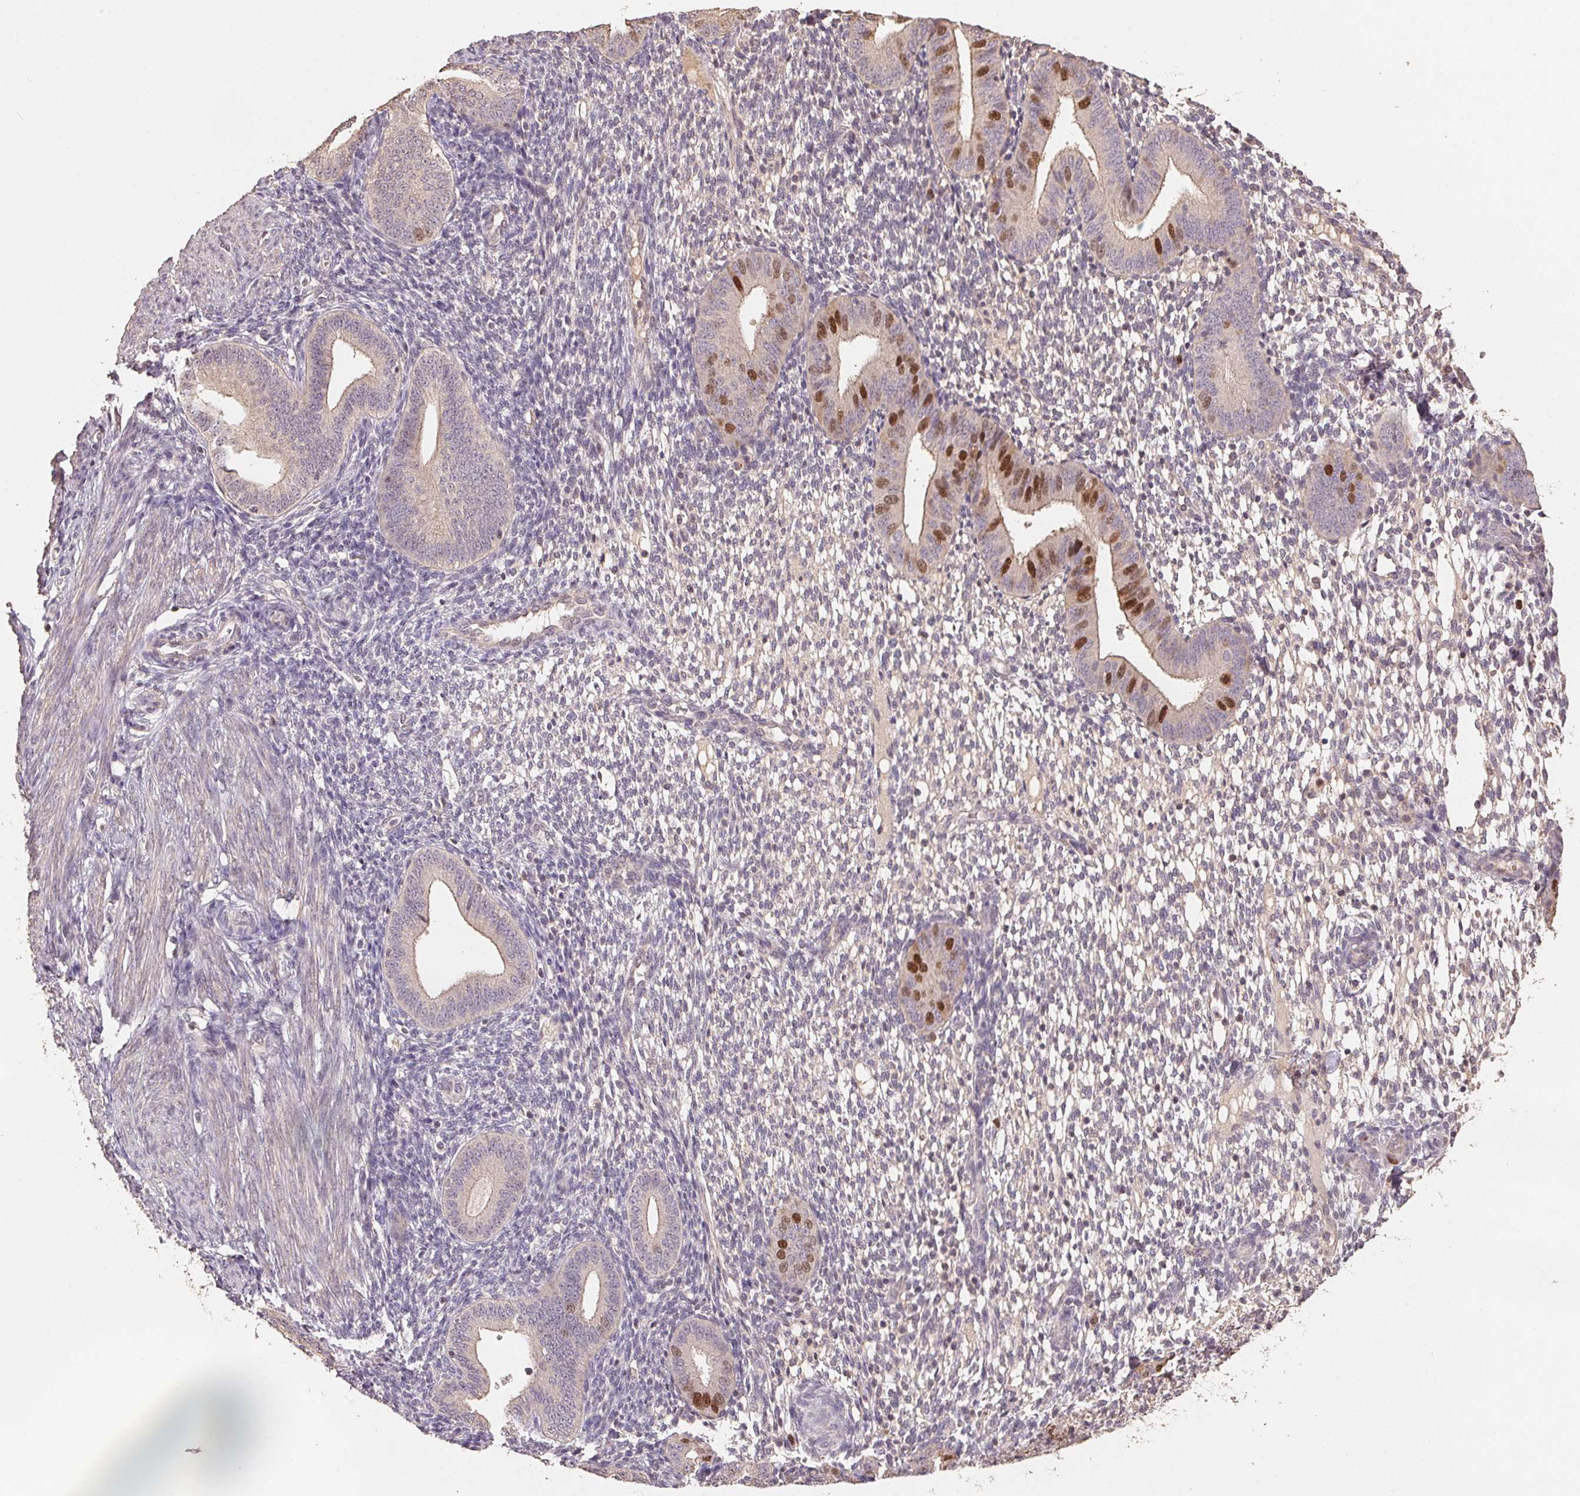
{"staining": {"intensity": "negative", "quantity": "none", "location": "none"}, "tissue": "endometrium", "cell_type": "Cells in endometrial stroma", "image_type": "normal", "snomed": [{"axis": "morphology", "description": "Normal tissue, NOS"}, {"axis": "topography", "description": "Endometrium"}], "caption": "IHC of unremarkable endometrium shows no positivity in cells in endometrial stroma. Nuclei are stained in blue.", "gene": "CENPF", "patient": {"sex": "female", "age": 40}}